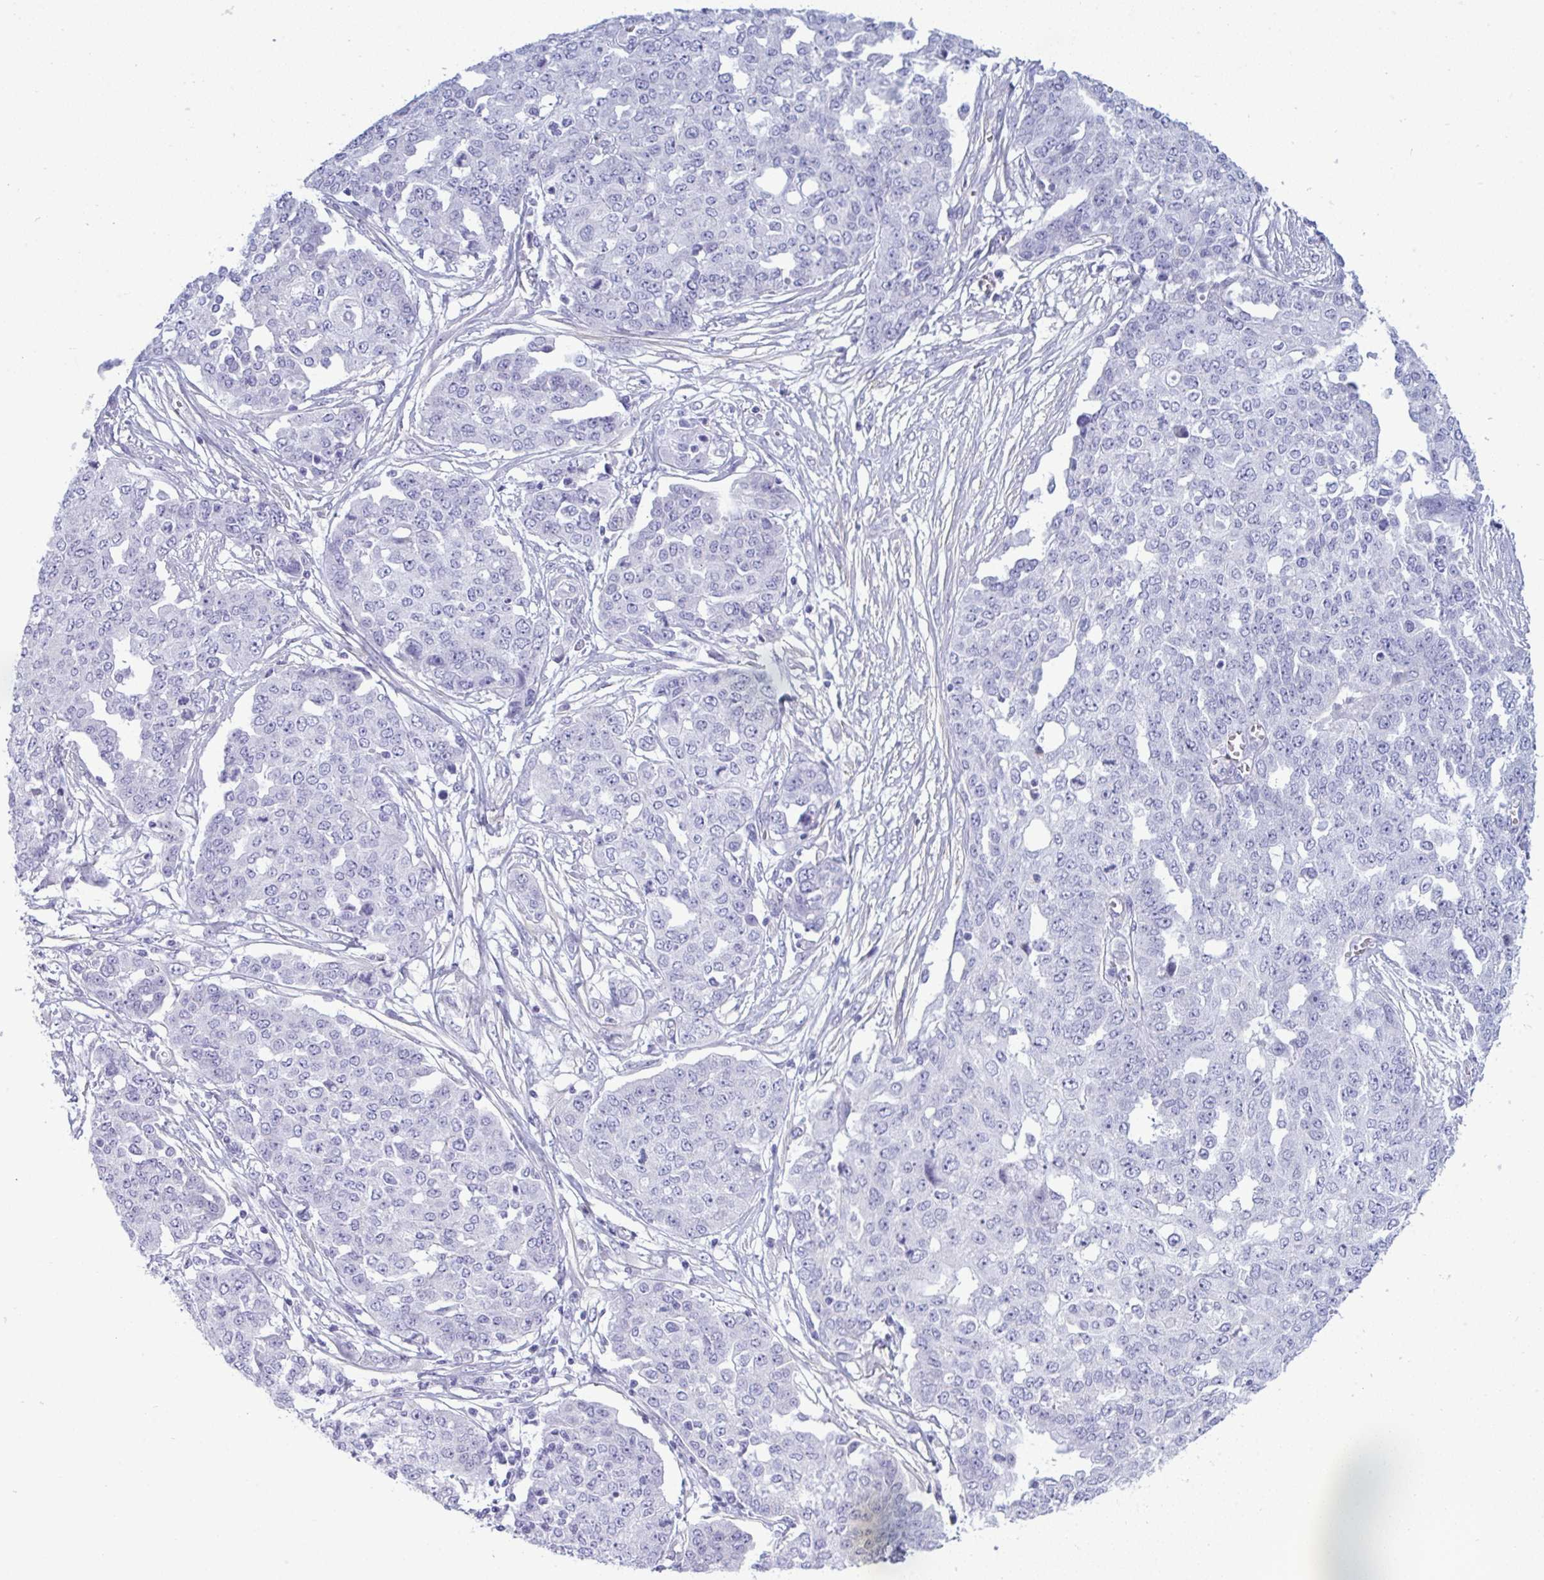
{"staining": {"intensity": "negative", "quantity": "none", "location": "none"}, "tissue": "ovarian cancer", "cell_type": "Tumor cells", "image_type": "cancer", "snomed": [{"axis": "morphology", "description": "Cystadenocarcinoma, serous, NOS"}, {"axis": "topography", "description": "Soft tissue"}, {"axis": "topography", "description": "Ovary"}], "caption": "Ovarian cancer (serous cystadenocarcinoma) was stained to show a protein in brown. There is no significant staining in tumor cells.", "gene": "MYH10", "patient": {"sex": "female", "age": 57}}